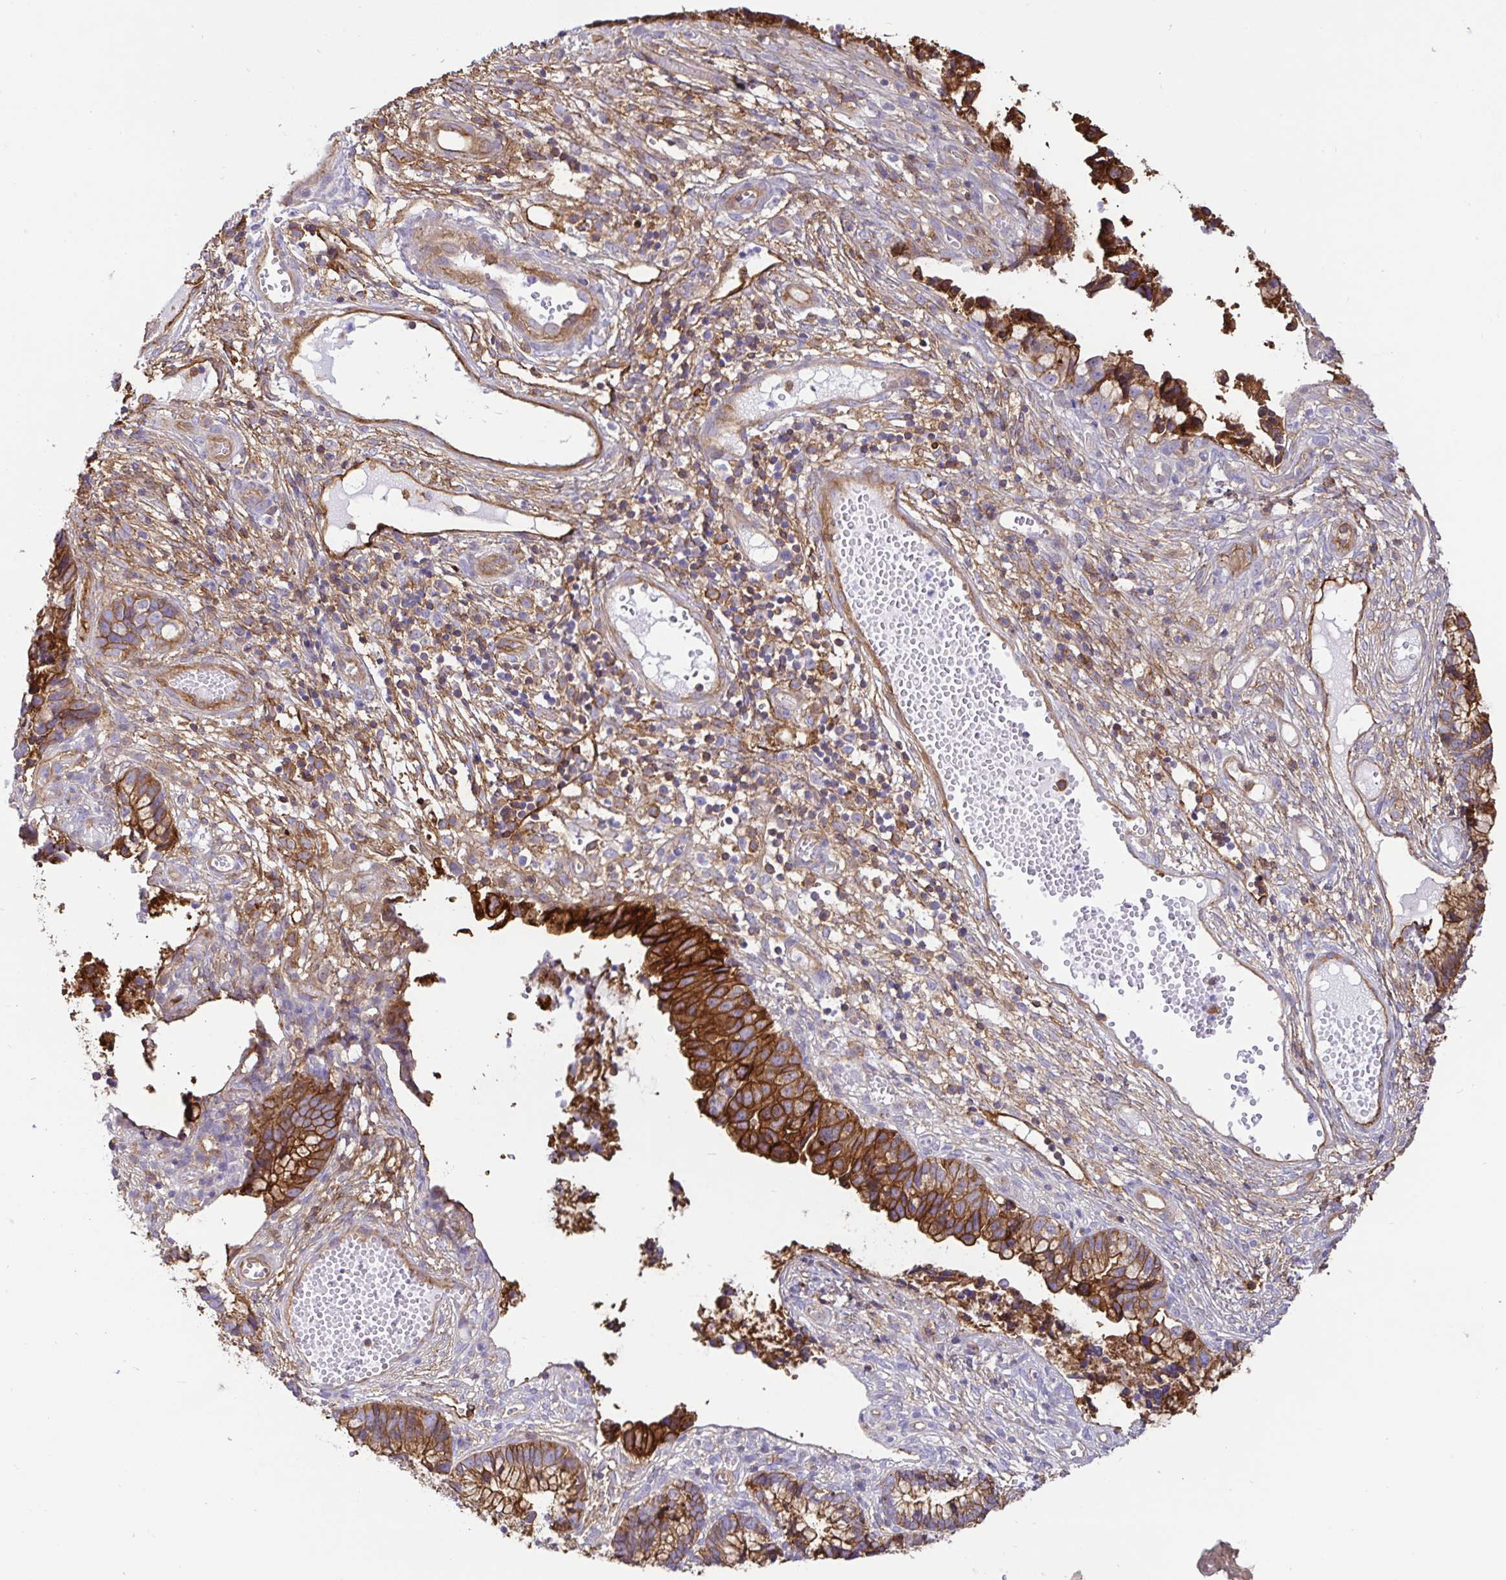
{"staining": {"intensity": "strong", "quantity": ">75%", "location": "cytoplasmic/membranous"}, "tissue": "cervical cancer", "cell_type": "Tumor cells", "image_type": "cancer", "snomed": [{"axis": "morphology", "description": "Adenocarcinoma, NOS"}, {"axis": "topography", "description": "Cervix"}], "caption": "An IHC photomicrograph of tumor tissue is shown. Protein staining in brown labels strong cytoplasmic/membranous positivity in cervical adenocarcinoma within tumor cells.", "gene": "ANXA2", "patient": {"sex": "female", "age": 44}}